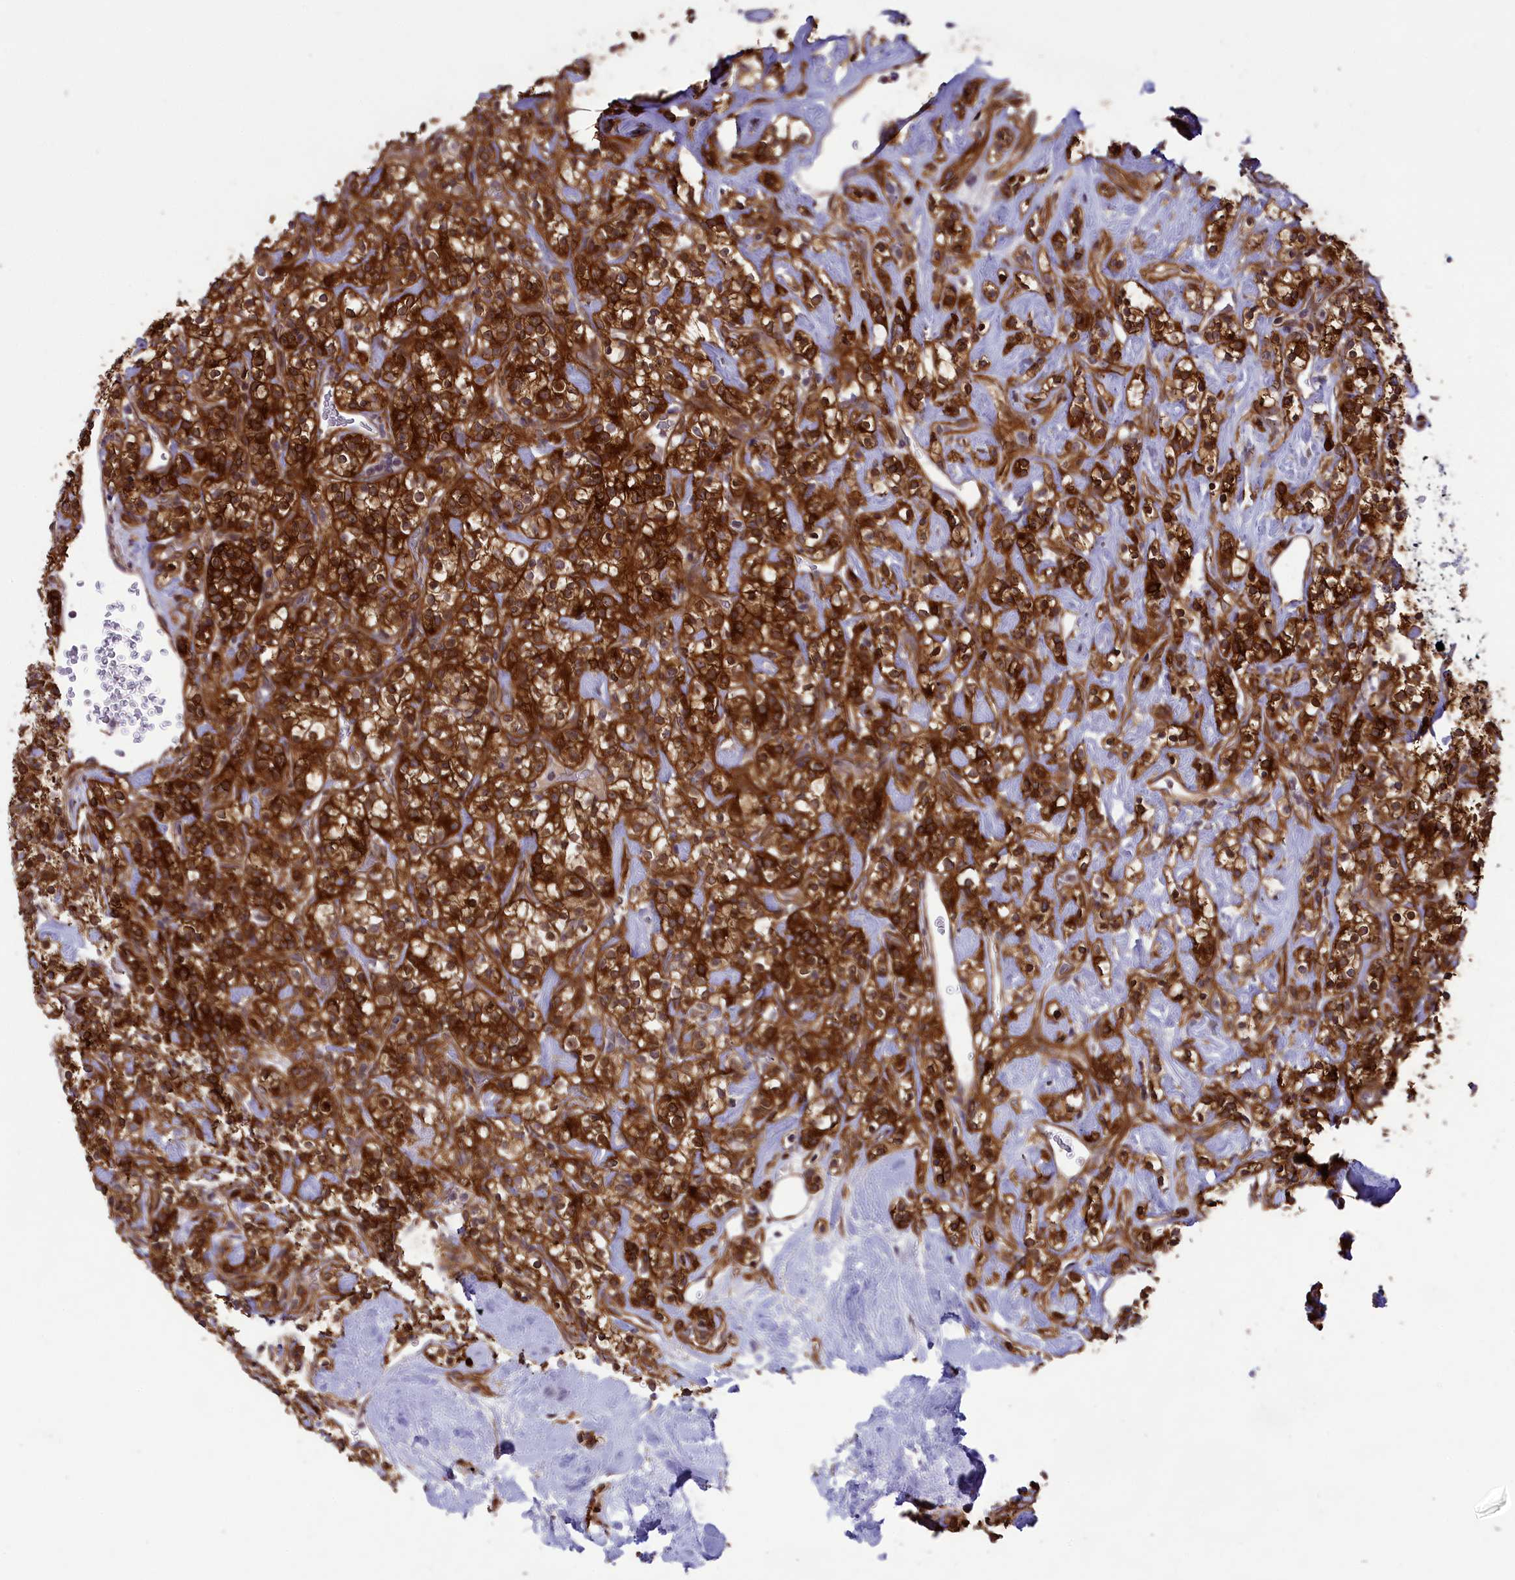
{"staining": {"intensity": "strong", "quantity": ">75%", "location": "cytoplasmic/membranous"}, "tissue": "renal cancer", "cell_type": "Tumor cells", "image_type": "cancer", "snomed": [{"axis": "morphology", "description": "Adenocarcinoma, NOS"}, {"axis": "topography", "description": "Kidney"}], "caption": "This photomicrograph demonstrates immunohistochemistry staining of human adenocarcinoma (renal), with high strong cytoplasmic/membranous positivity in approximately >75% of tumor cells.", "gene": "TNS1", "patient": {"sex": "male", "age": 77}}